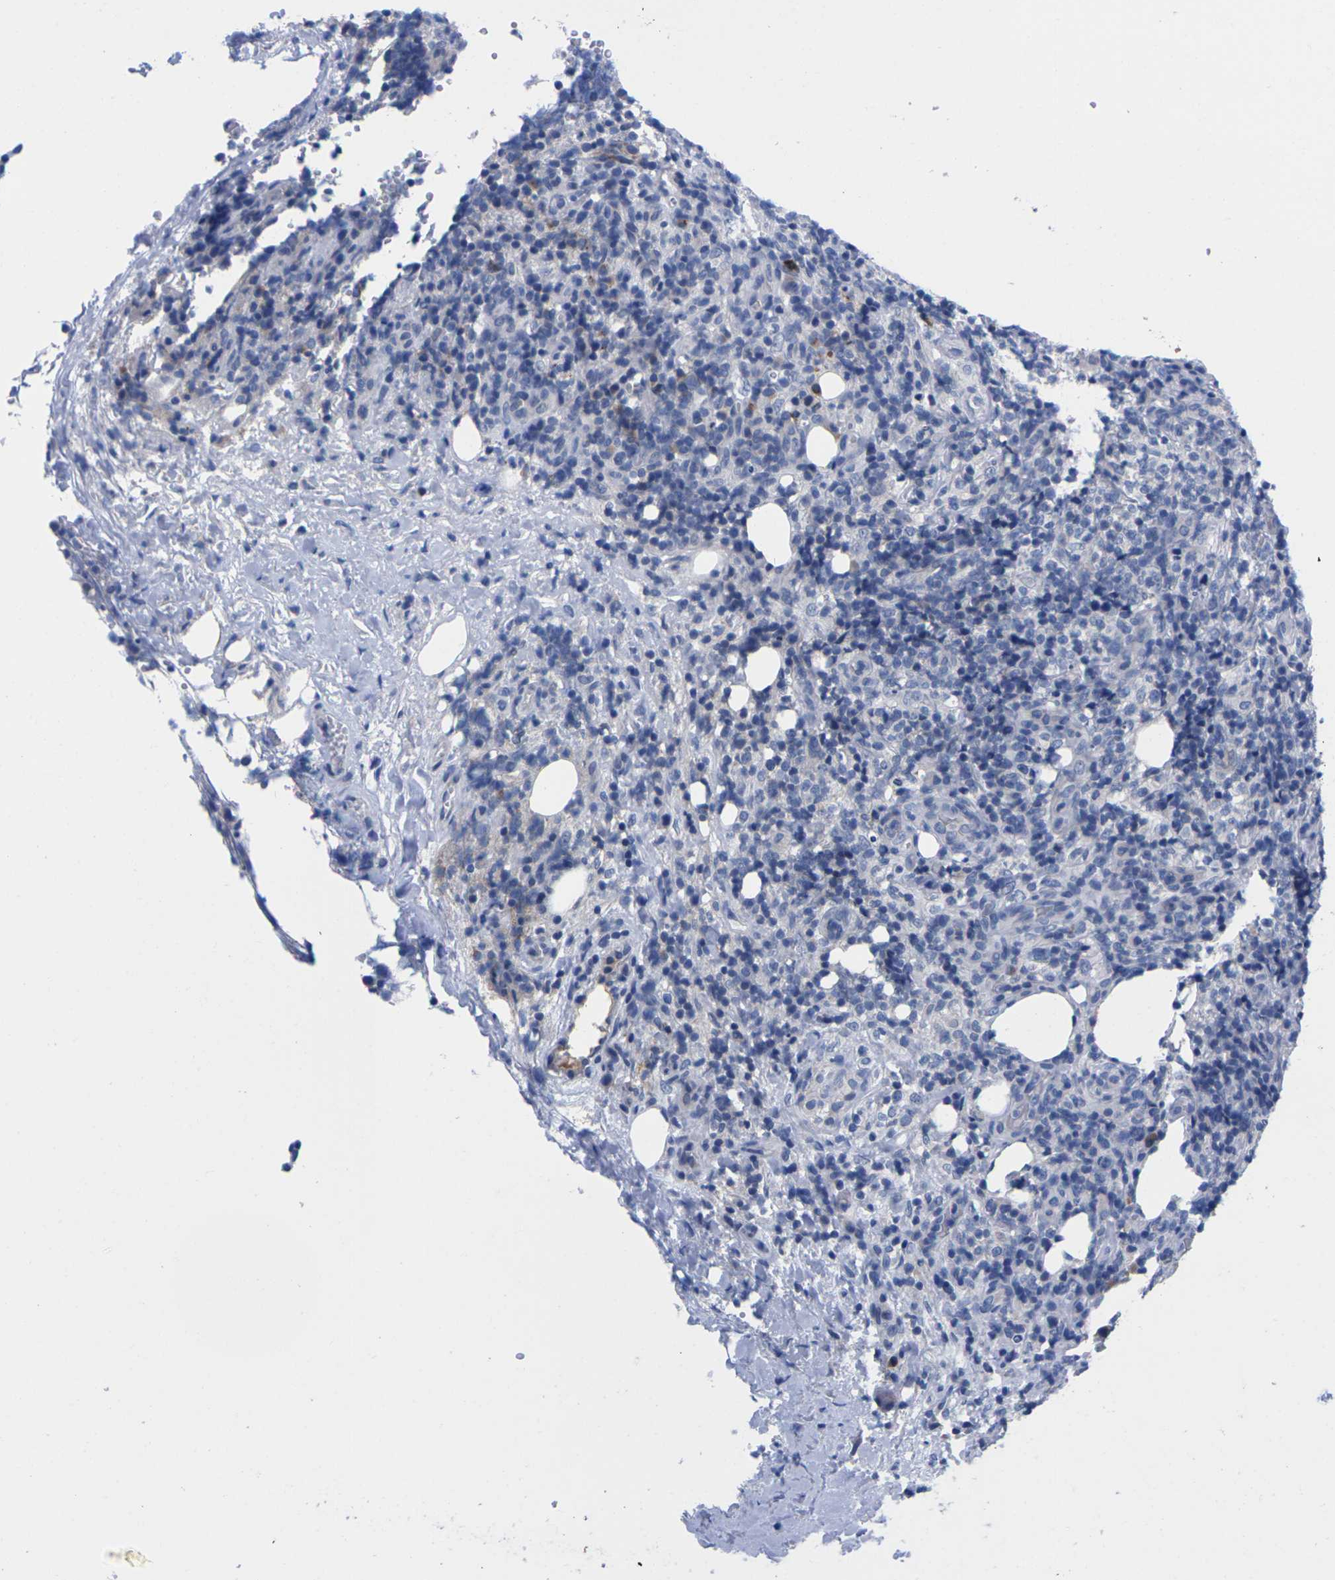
{"staining": {"intensity": "negative", "quantity": "none", "location": "none"}, "tissue": "lymphoma", "cell_type": "Tumor cells", "image_type": "cancer", "snomed": [{"axis": "morphology", "description": "Malignant lymphoma, non-Hodgkin's type, High grade"}, {"axis": "topography", "description": "Lymph node"}], "caption": "Tumor cells are negative for brown protein staining in high-grade malignant lymphoma, non-Hodgkin's type.", "gene": "FAM210A", "patient": {"sex": "female", "age": 76}}